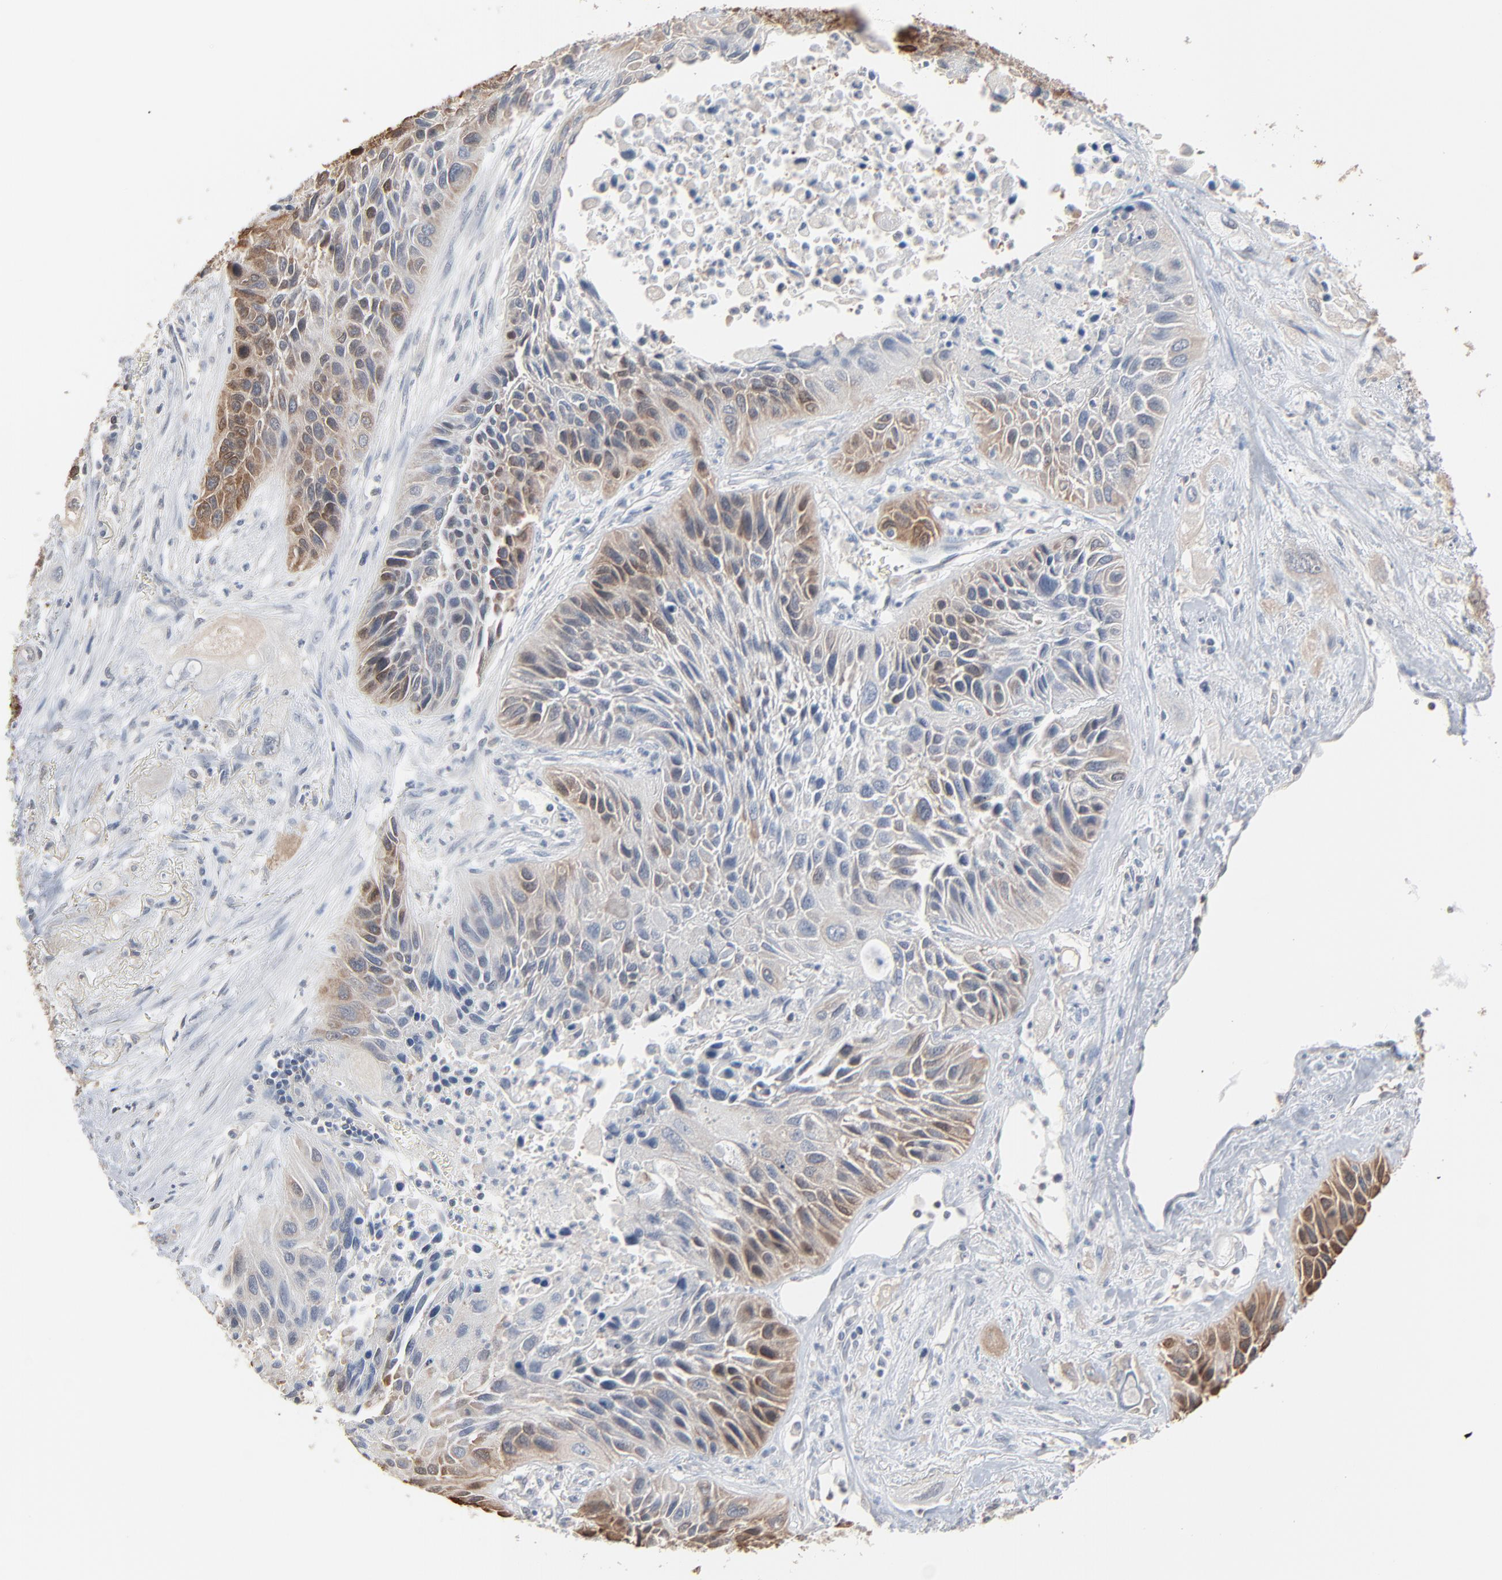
{"staining": {"intensity": "moderate", "quantity": "25%-75%", "location": "cytoplasmic/membranous"}, "tissue": "lung cancer", "cell_type": "Tumor cells", "image_type": "cancer", "snomed": [{"axis": "morphology", "description": "Squamous cell carcinoma, NOS"}, {"axis": "topography", "description": "Lung"}], "caption": "An image of human squamous cell carcinoma (lung) stained for a protein reveals moderate cytoplasmic/membranous brown staining in tumor cells.", "gene": "CCT5", "patient": {"sex": "female", "age": 76}}